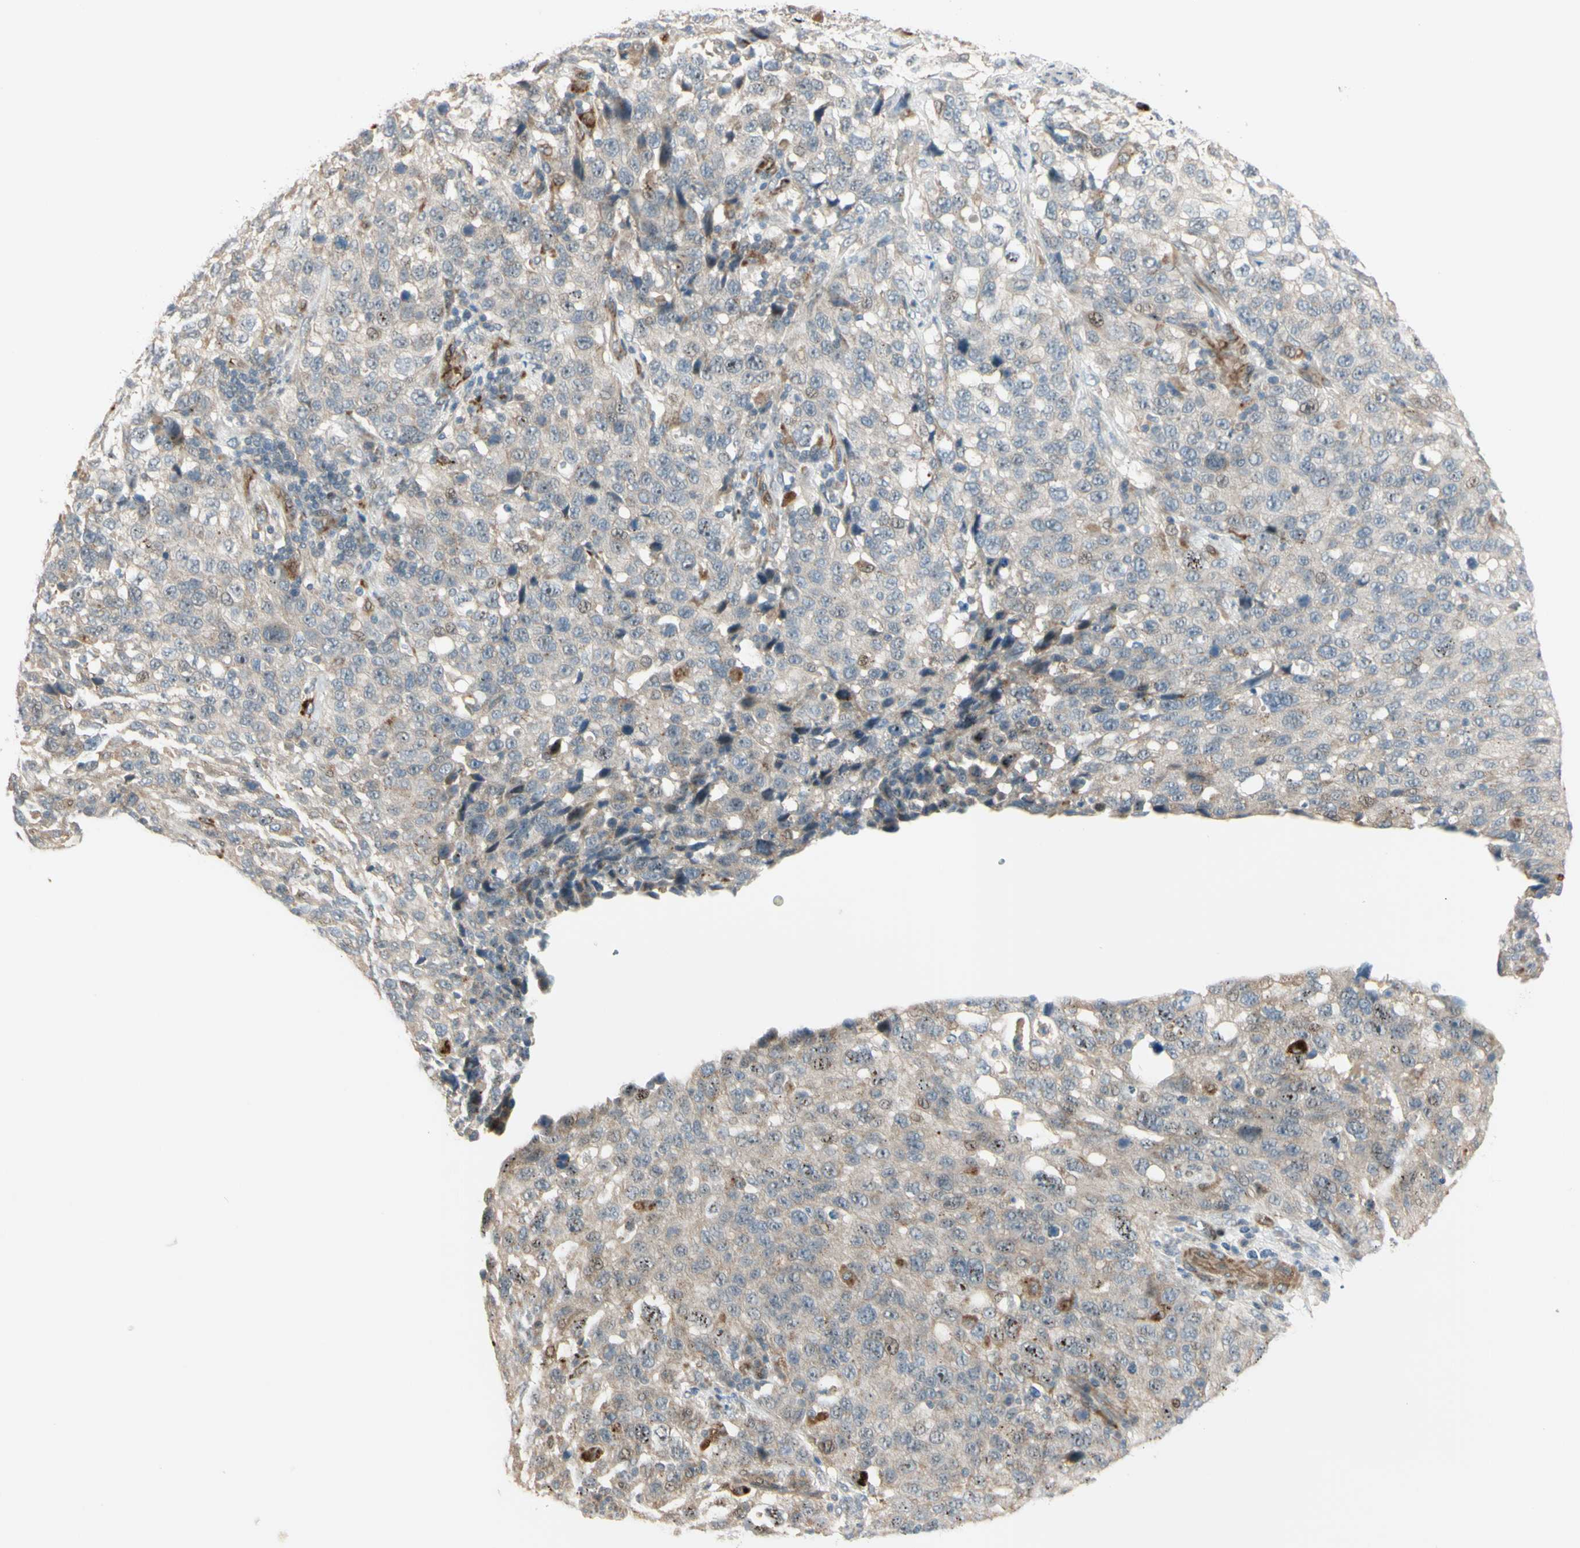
{"staining": {"intensity": "moderate", "quantity": "<25%", "location": "cytoplasmic/membranous,nuclear"}, "tissue": "stomach cancer", "cell_type": "Tumor cells", "image_type": "cancer", "snomed": [{"axis": "morphology", "description": "Normal tissue, NOS"}, {"axis": "morphology", "description": "Adenocarcinoma, NOS"}, {"axis": "topography", "description": "Stomach"}], "caption": "Immunohistochemistry (IHC) histopathology image of neoplastic tissue: human stomach cancer (adenocarcinoma) stained using IHC displays low levels of moderate protein expression localized specifically in the cytoplasmic/membranous and nuclear of tumor cells, appearing as a cytoplasmic/membranous and nuclear brown color.", "gene": "NDFIP1", "patient": {"sex": "male", "age": 48}}